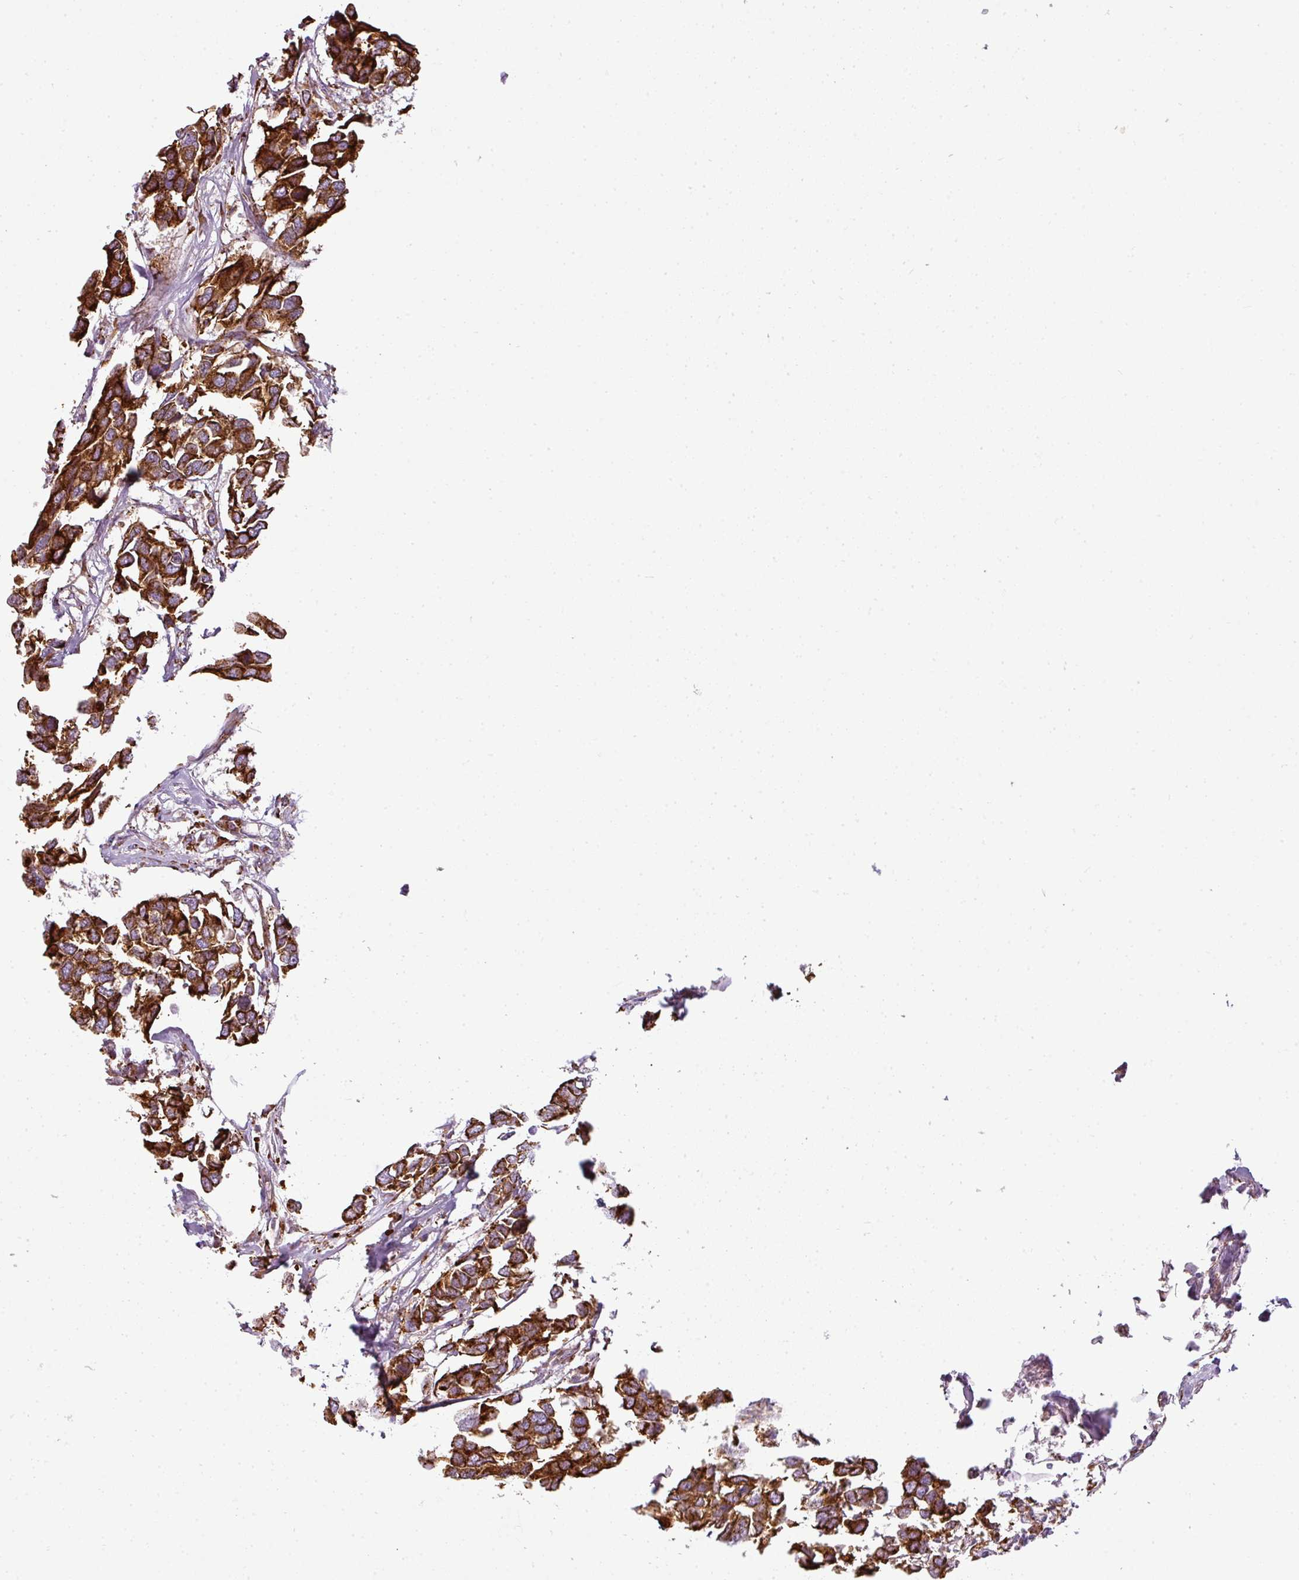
{"staining": {"intensity": "strong", "quantity": ">75%", "location": "cytoplasmic/membranous"}, "tissue": "breast cancer", "cell_type": "Tumor cells", "image_type": "cancer", "snomed": [{"axis": "morphology", "description": "Duct carcinoma"}, {"axis": "topography", "description": "Breast"}], "caption": "Brown immunohistochemical staining in human intraductal carcinoma (breast) demonstrates strong cytoplasmic/membranous staining in approximately >75% of tumor cells.", "gene": "ANKRD18A", "patient": {"sex": "female", "age": 83}}